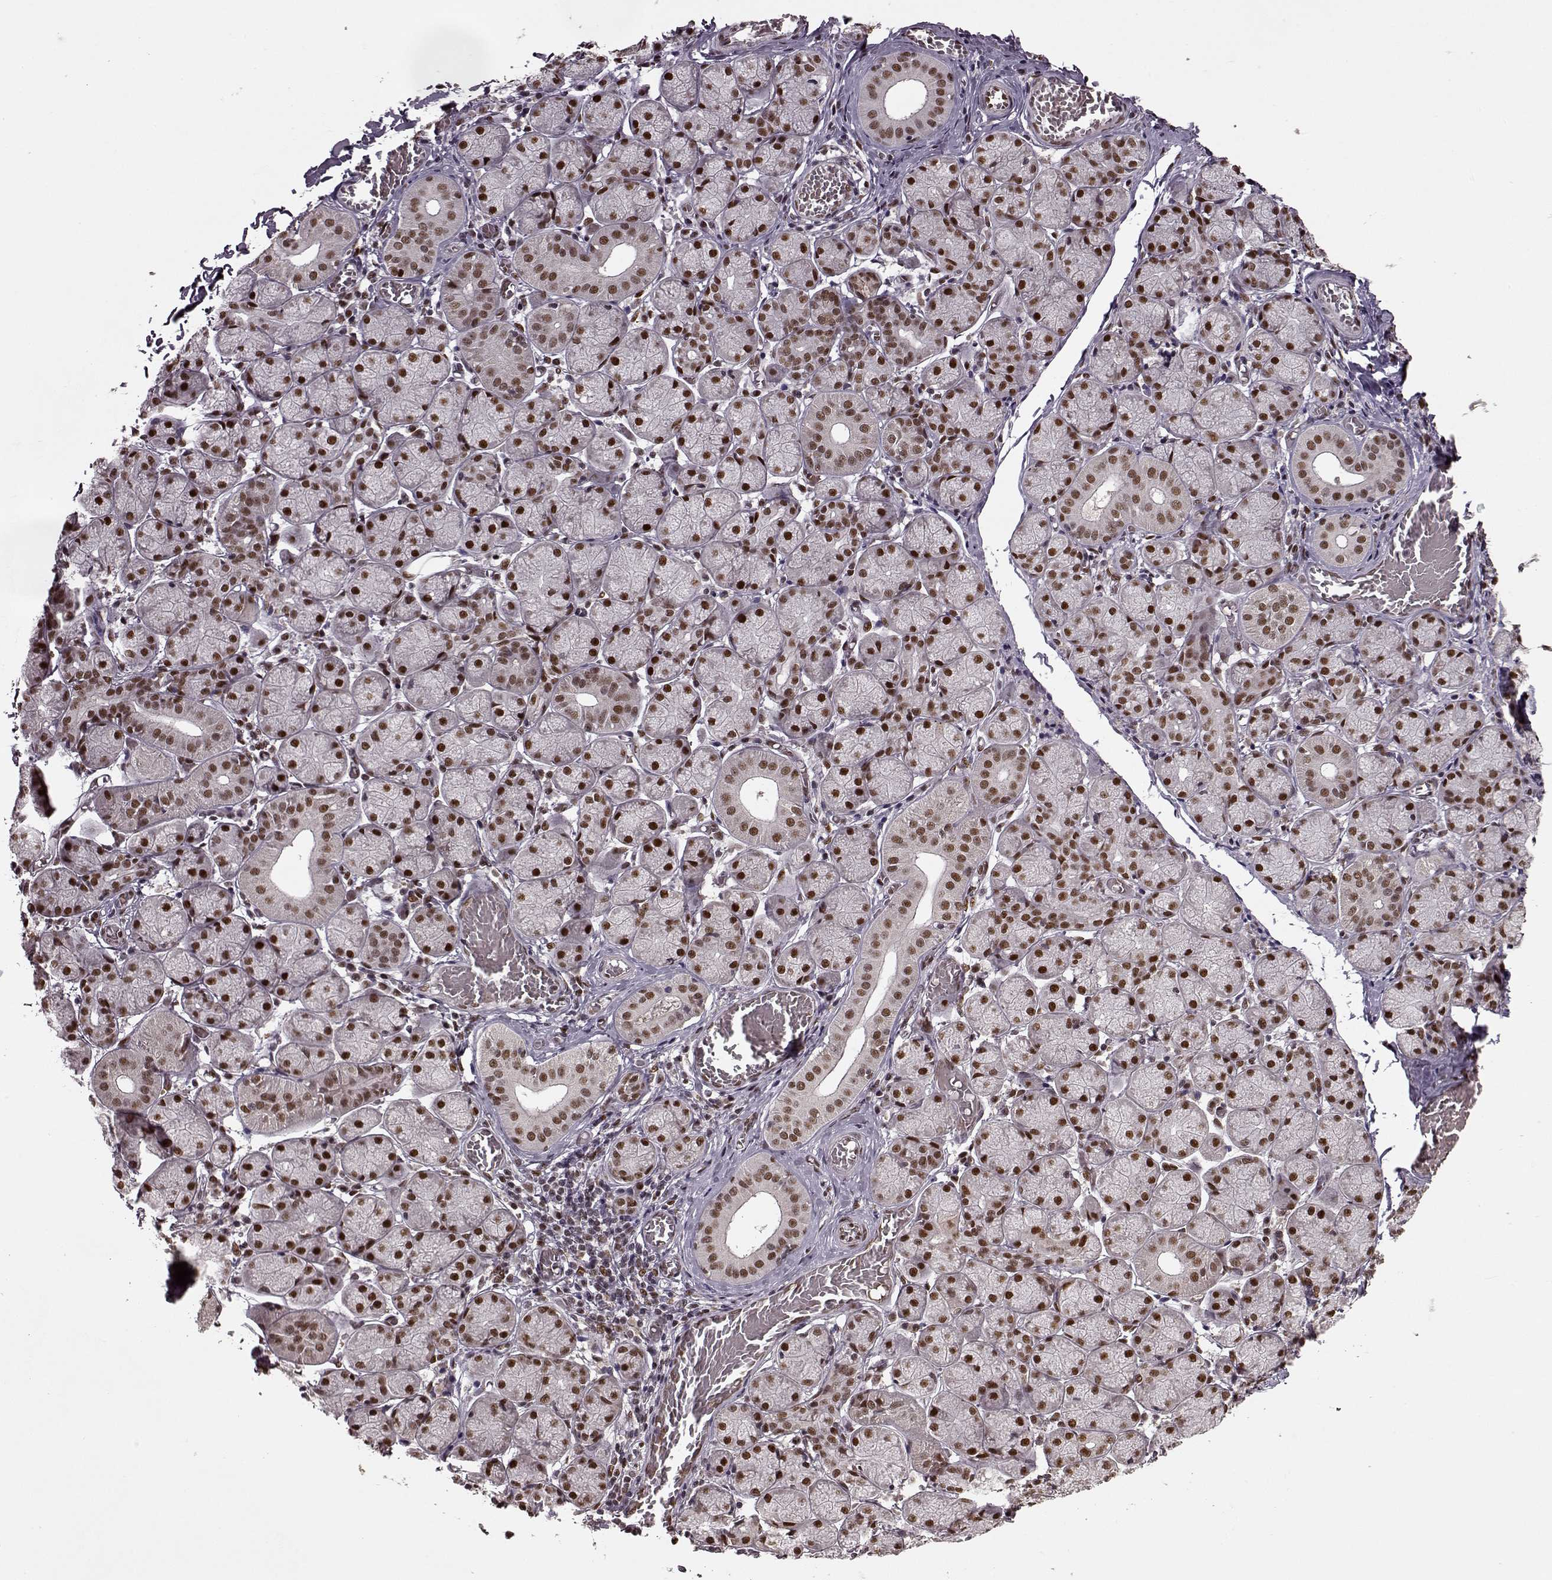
{"staining": {"intensity": "strong", "quantity": ">75%", "location": "nuclear"}, "tissue": "salivary gland", "cell_type": "Glandular cells", "image_type": "normal", "snomed": [{"axis": "morphology", "description": "Normal tissue, NOS"}, {"axis": "topography", "description": "Salivary gland"}, {"axis": "topography", "description": "Peripheral nerve tissue"}], "caption": "Salivary gland stained with DAB IHC demonstrates high levels of strong nuclear staining in approximately >75% of glandular cells.", "gene": "FTO", "patient": {"sex": "female", "age": 24}}